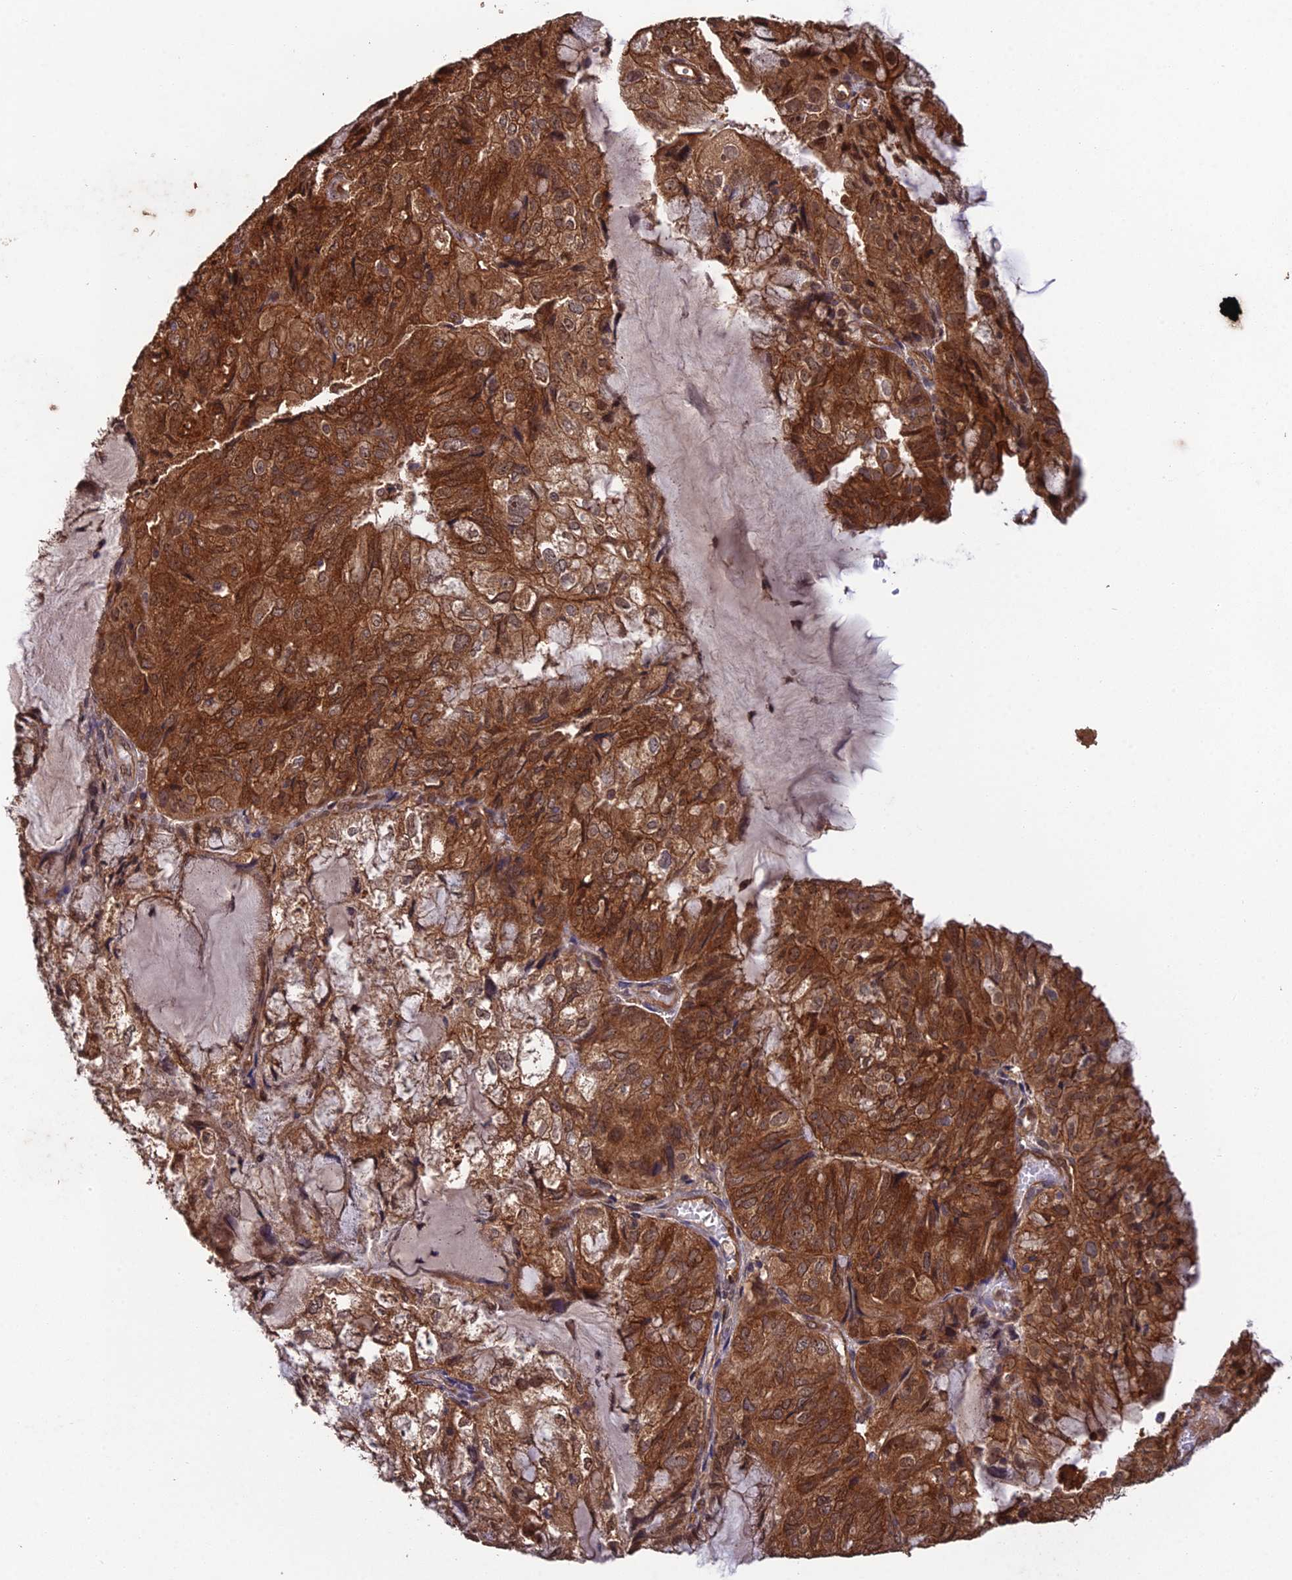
{"staining": {"intensity": "strong", "quantity": ">75%", "location": "cytoplasmic/membranous"}, "tissue": "endometrial cancer", "cell_type": "Tumor cells", "image_type": "cancer", "snomed": [{"axis": "morphology", "description": "Adenocarcinoma, NOS"}, {"axis": "topography", "description": "Endometrium"}], "caption": "Protein staining exhibits strong cytoplasmic/membranous positivity in approximately >75% of tumor cells in endometrial adenocarcinoma. (DAB IHC, brown staining for protein, blue staining for nuclei).", "gene": "RALGAPA2", "patient": {"sex": "female", "age": 81}}